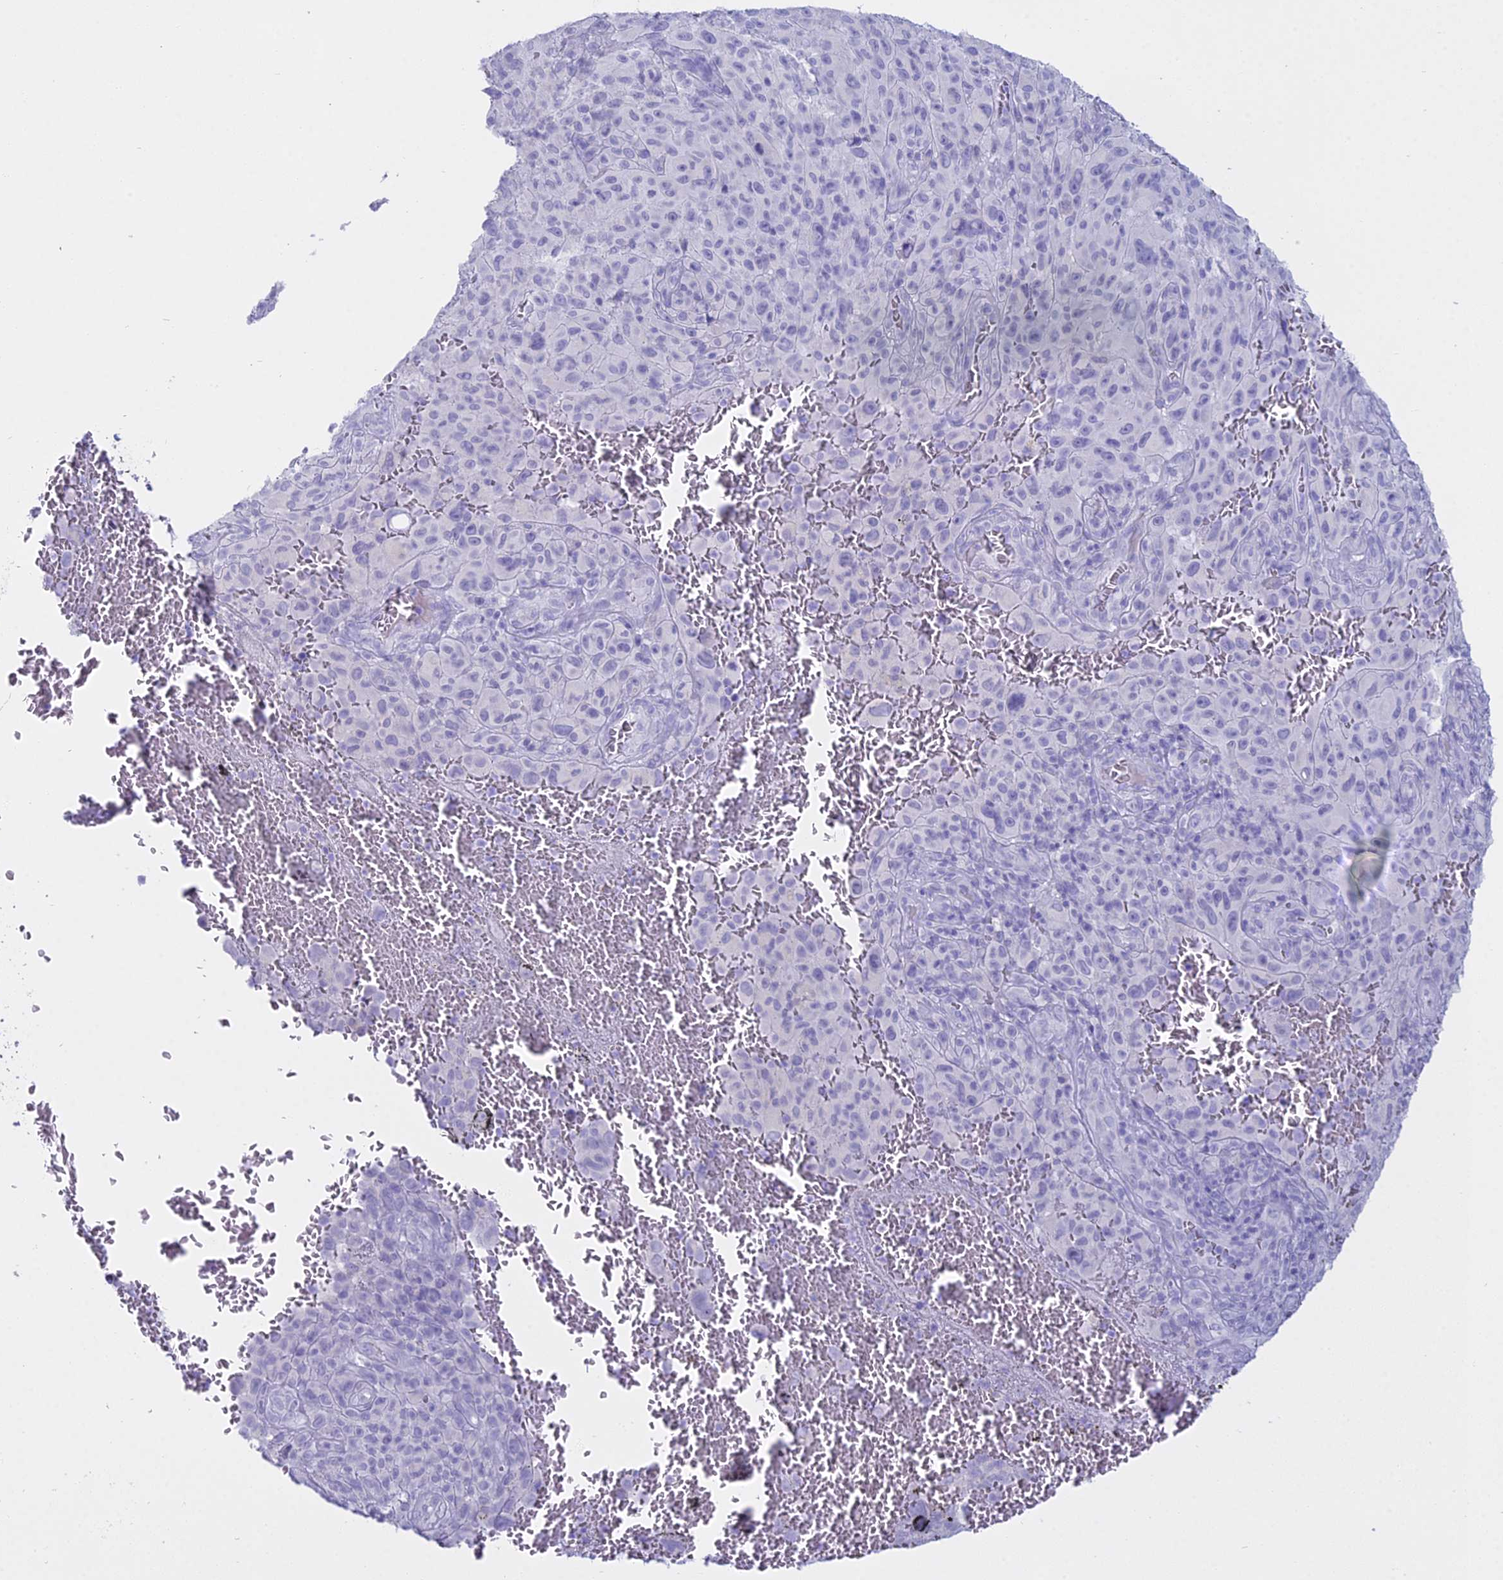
{"staining": {"intensity": "negative", "quantity": "none", "location": "none"}, "tissue": "melanoma", "cell_type": "Tumor cells", "image_type": "cancer", "snomed": [{"axis": "morphology", "description": "Malignant melanoma, NOS"}, {"axis": "topography", "description": "Skin"}], "caption": "Tumor cells show no significant protein expression in malignant melanoma. (DAB (3,3'-diaminobenzidine) immunohistochemistry (IHC) visualized using brightfield microscopy, high magnification).", "gene": "ALPP", "patient": {"sex": "female", "age": 82}}